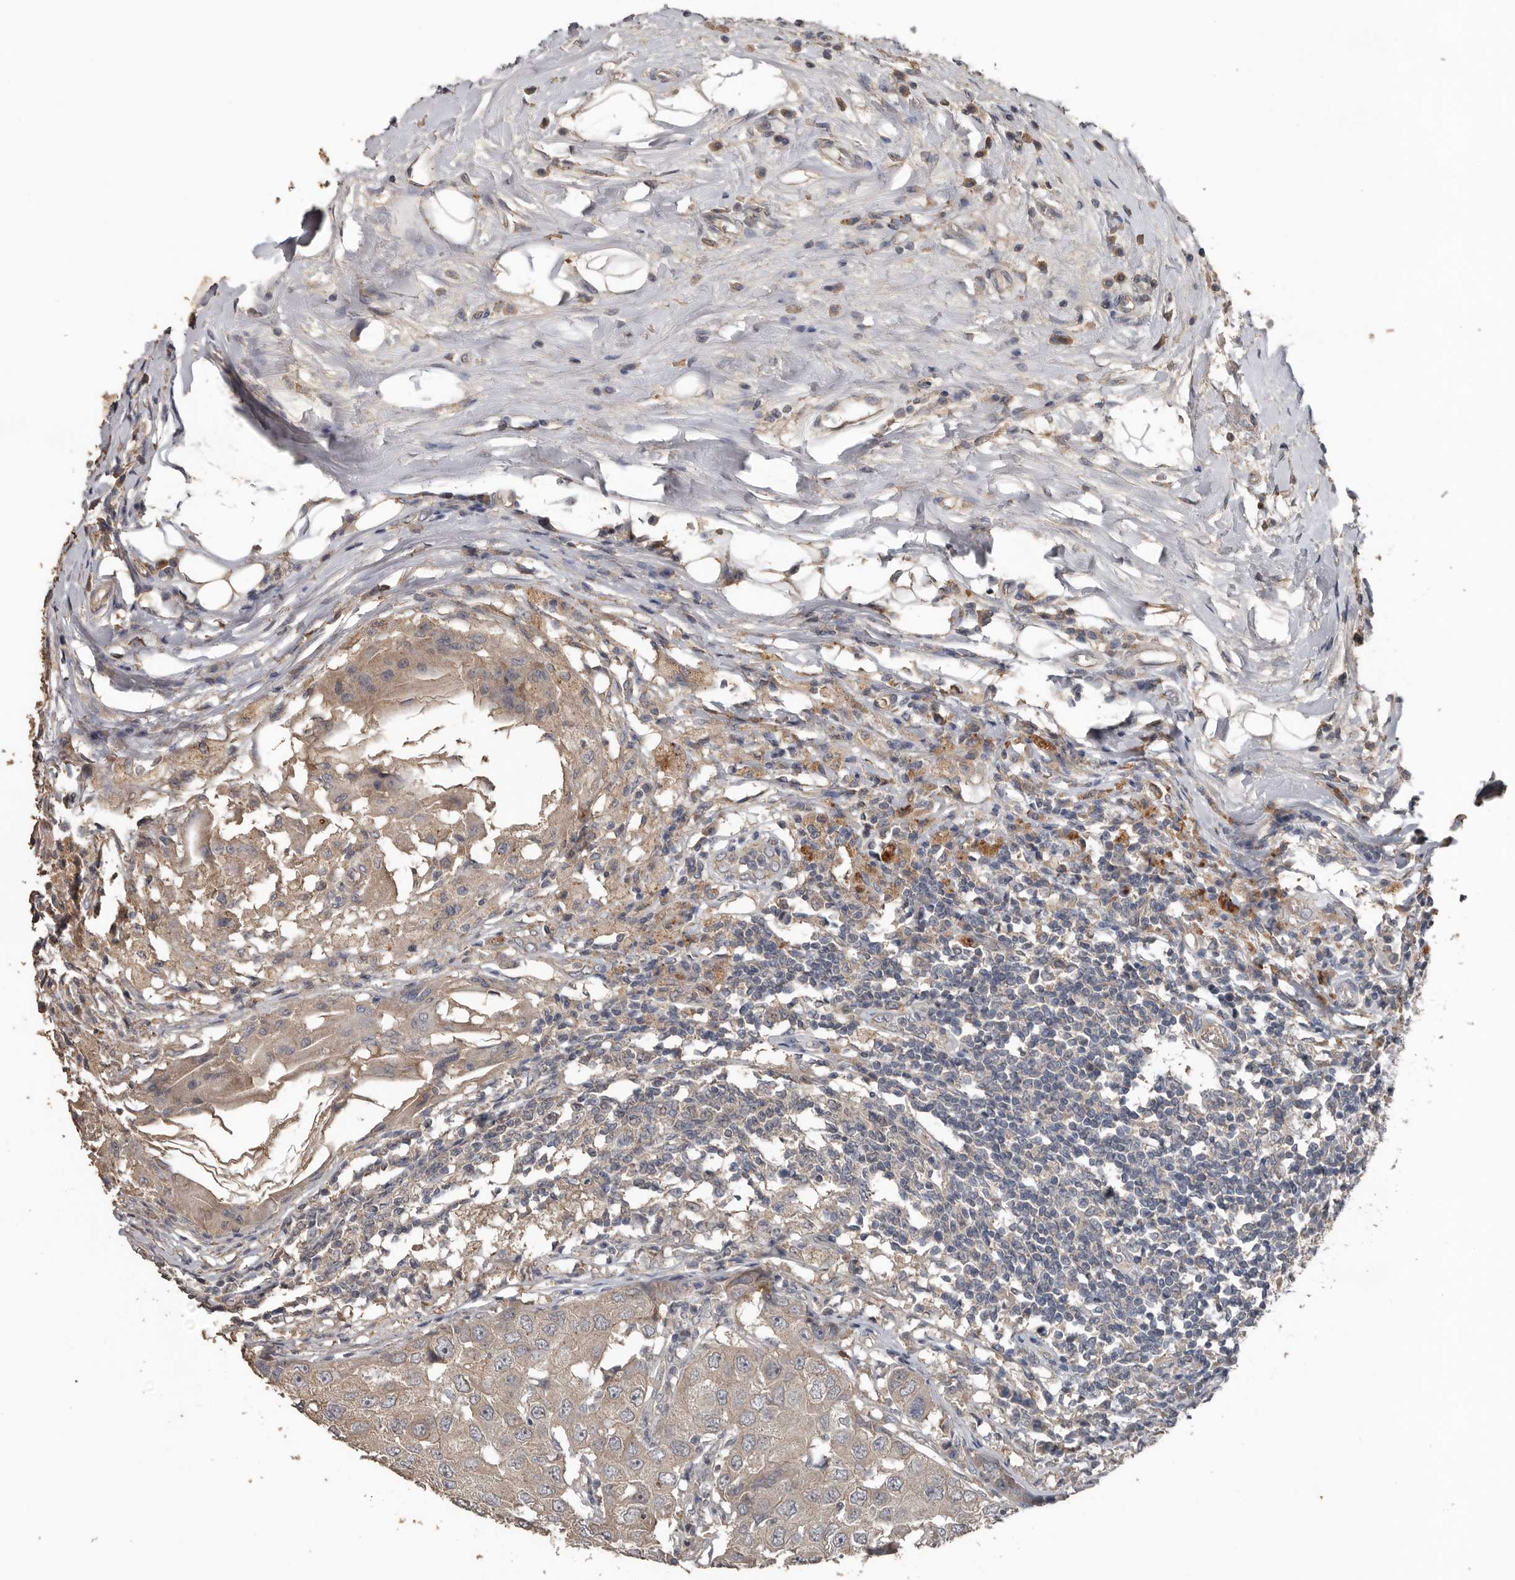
{"staining": {"intensity": "weak", "quantity": "<25%", "location": "cytoplasmic/membranous"}, "tissue": "breast cancer", "cell_type": "Tumor cells", "image_type": "cancer", "snomed": [{"axis": "morphology", "description": "Duct carcinoma"}, {"axis": "topography", "description": "Breast"}], "caption": "The histopathology image shows no significant expression in tumor cells of breast infiltrating ductal carcinoma.", "gene": "HYAL4", "patient": {"sex": "female", "age": 27}}